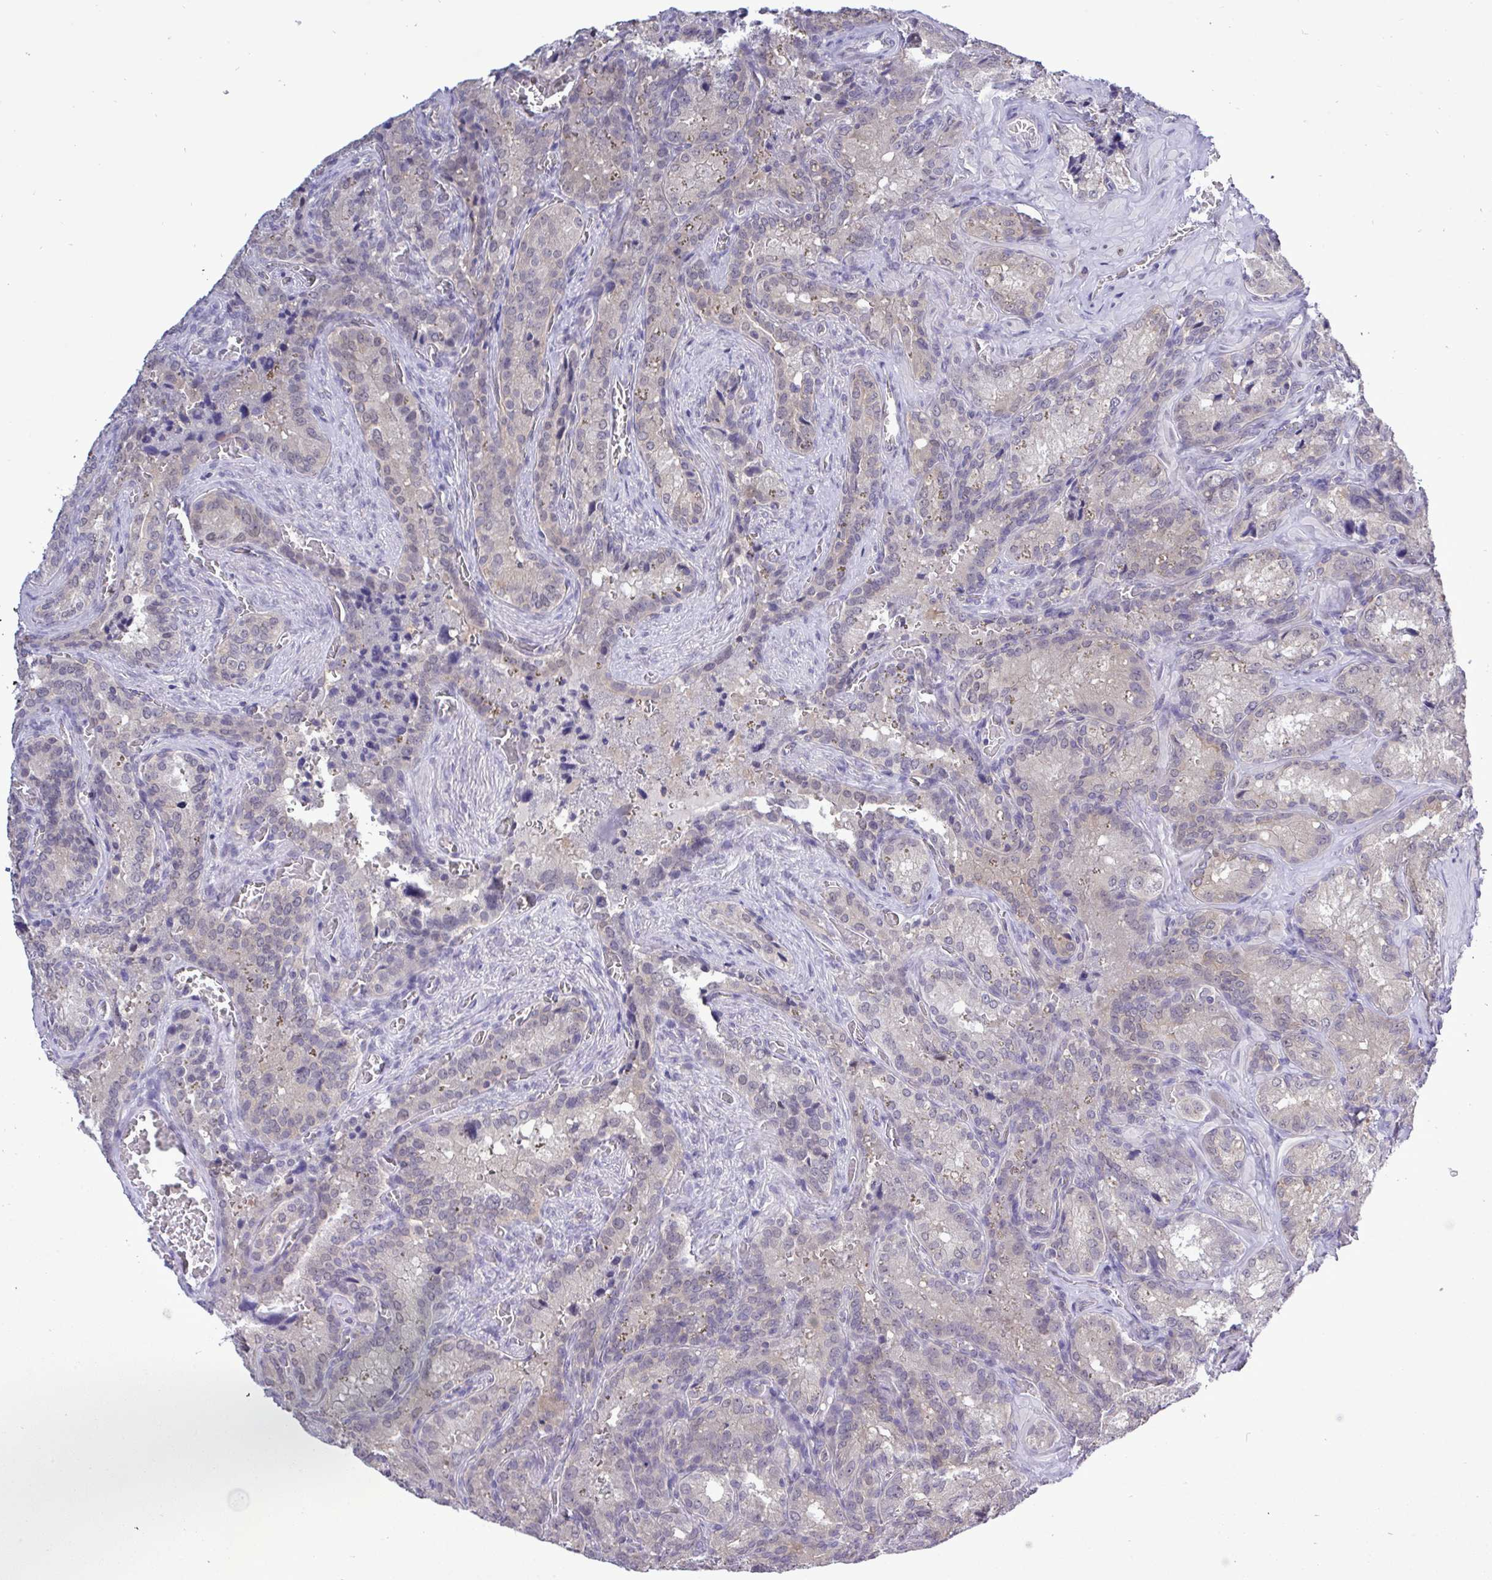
{"staining": {"intensity": "negative", "quantity": "none", "location": "none"}, "tissue": "seminal vesicle", "cell_type": "Glandular cells", "image_type": "normal", "snomed": [{"axis": "morphology", "description": "Normal tissue, NOS"}, {"axis": "topography", "description": "Seminal veicle"}], "caption": "High power microscopy photomicrograph of an IHC micrograph of normal seminal vesicle, revealing no significant staining in glandular cells.", "gene": "ZNF444", "patient": {"sex": "male", "age": 47}}